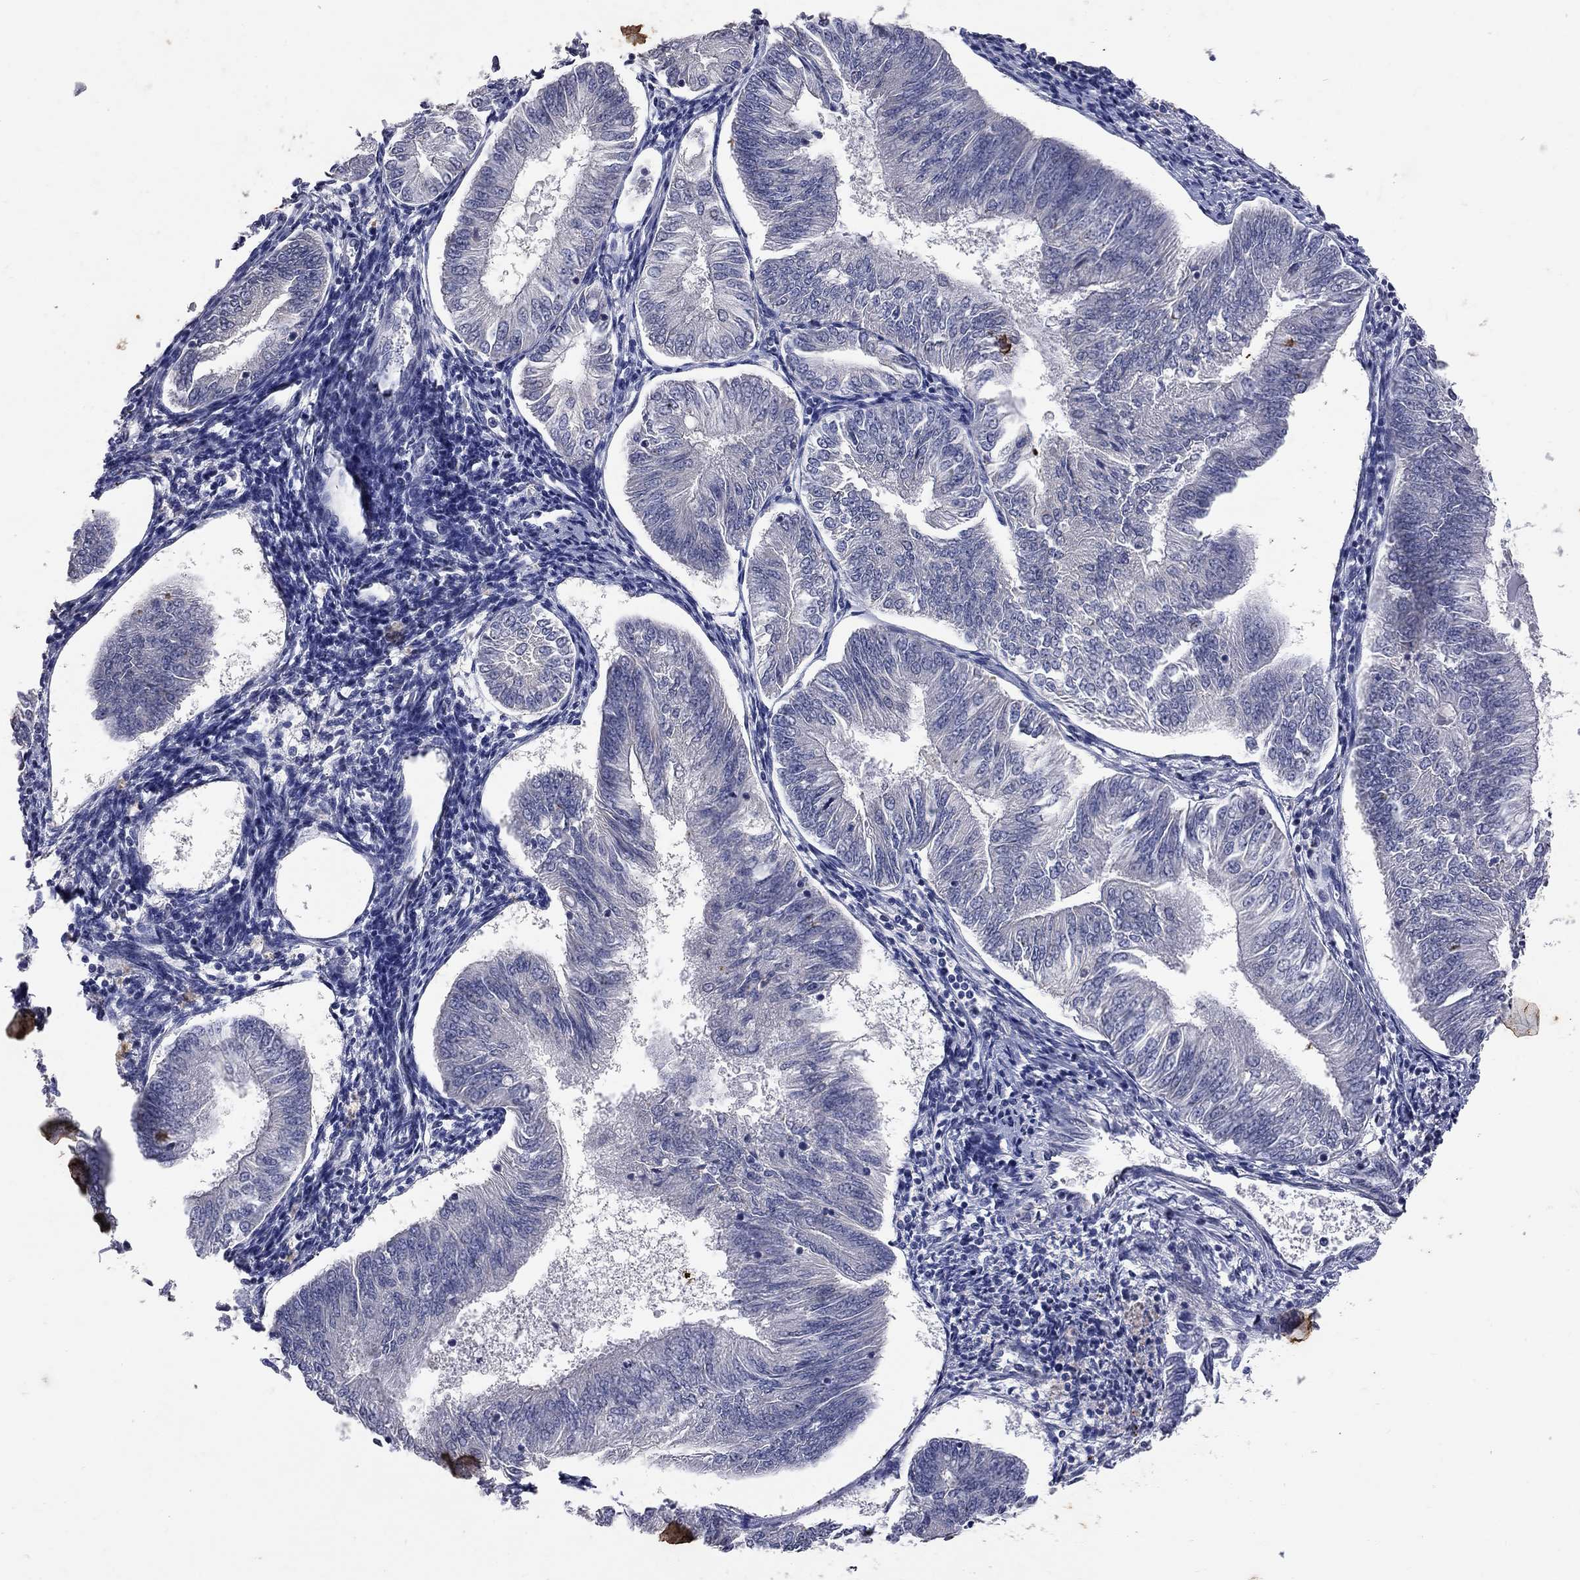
{"staining": {"intensity": "negative", "quantity": "none", "location": "none"}, "tissue": "endometrial cancer", "cell_type": "Tumor cells", "image_type": "cancer", "snomed": [{"axis": "morphology", "description": "Adenocarcinoma, NOS"}, {"axis": "topography", "description": "Endometrium"}], "caption": "DAB immunohistochemical staining of human endometrial adenocarcinoma displays no significant staining in tumor cells.", "gene": "NOS2", "patient": {"sex": "female", "age": 58}}